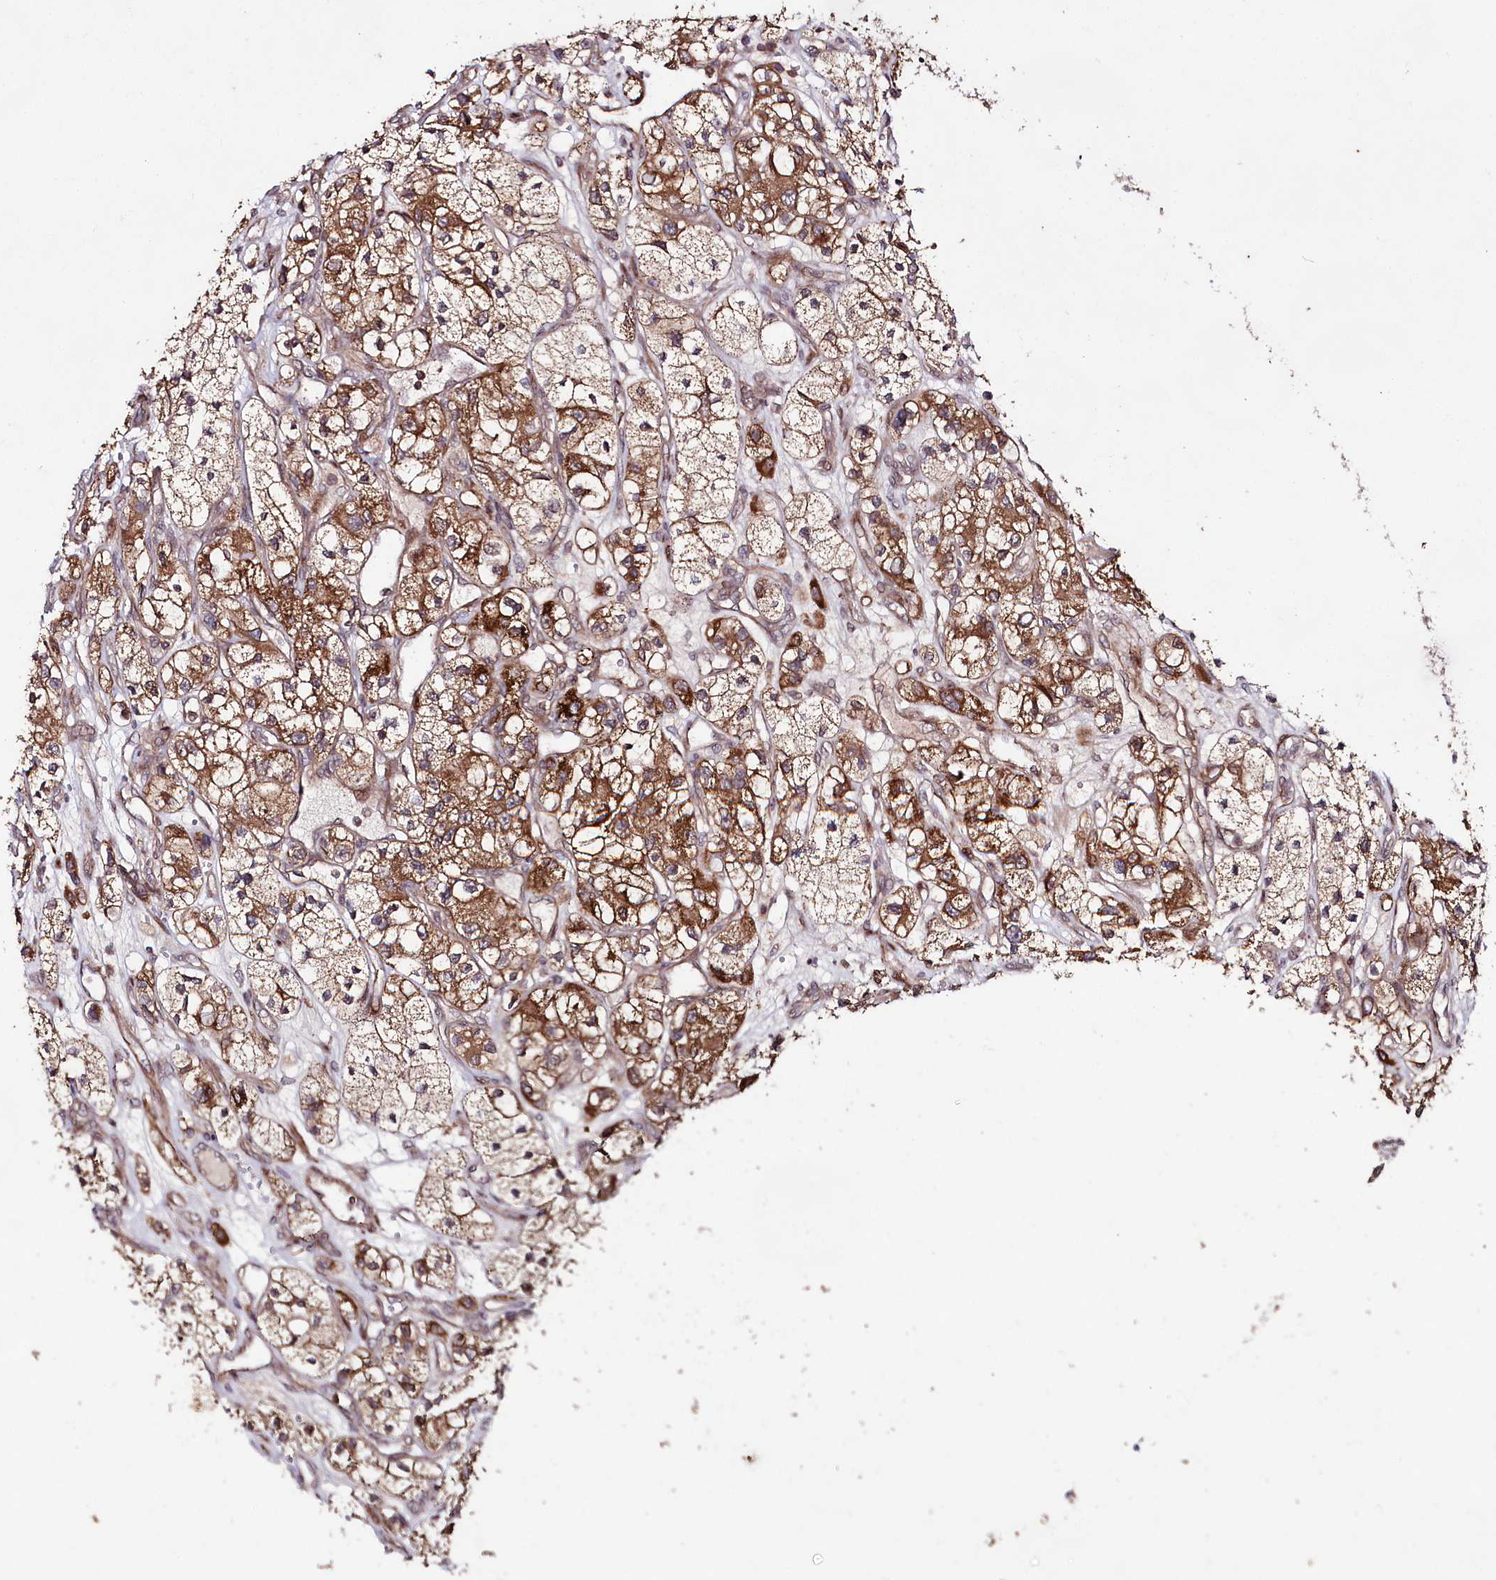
{"staining": {"intensity": "strong", "quantity": "25%-75%", "location": "cytoplasmic/membranous"}, "tissue": "renal cancer", "cell_type": "Tumor cells", "image_type": "cancer", "snomed": [{"axis": "morphology", "description": "Adenocarcinoma, NOS"}, {"axis": "topography", "description": "Kidney"}], "caption": "This photomicrograph exhibits renal adenocarcinoma stained with immunohistochemistry to label a protein in brown. The cytoplasmic/membranous of tumor cells show strong positivity for the protein. Nuclei are counter-stained blue.", "gene": "PHLDB1", "patient": {"sex": "female", "age": 57}}